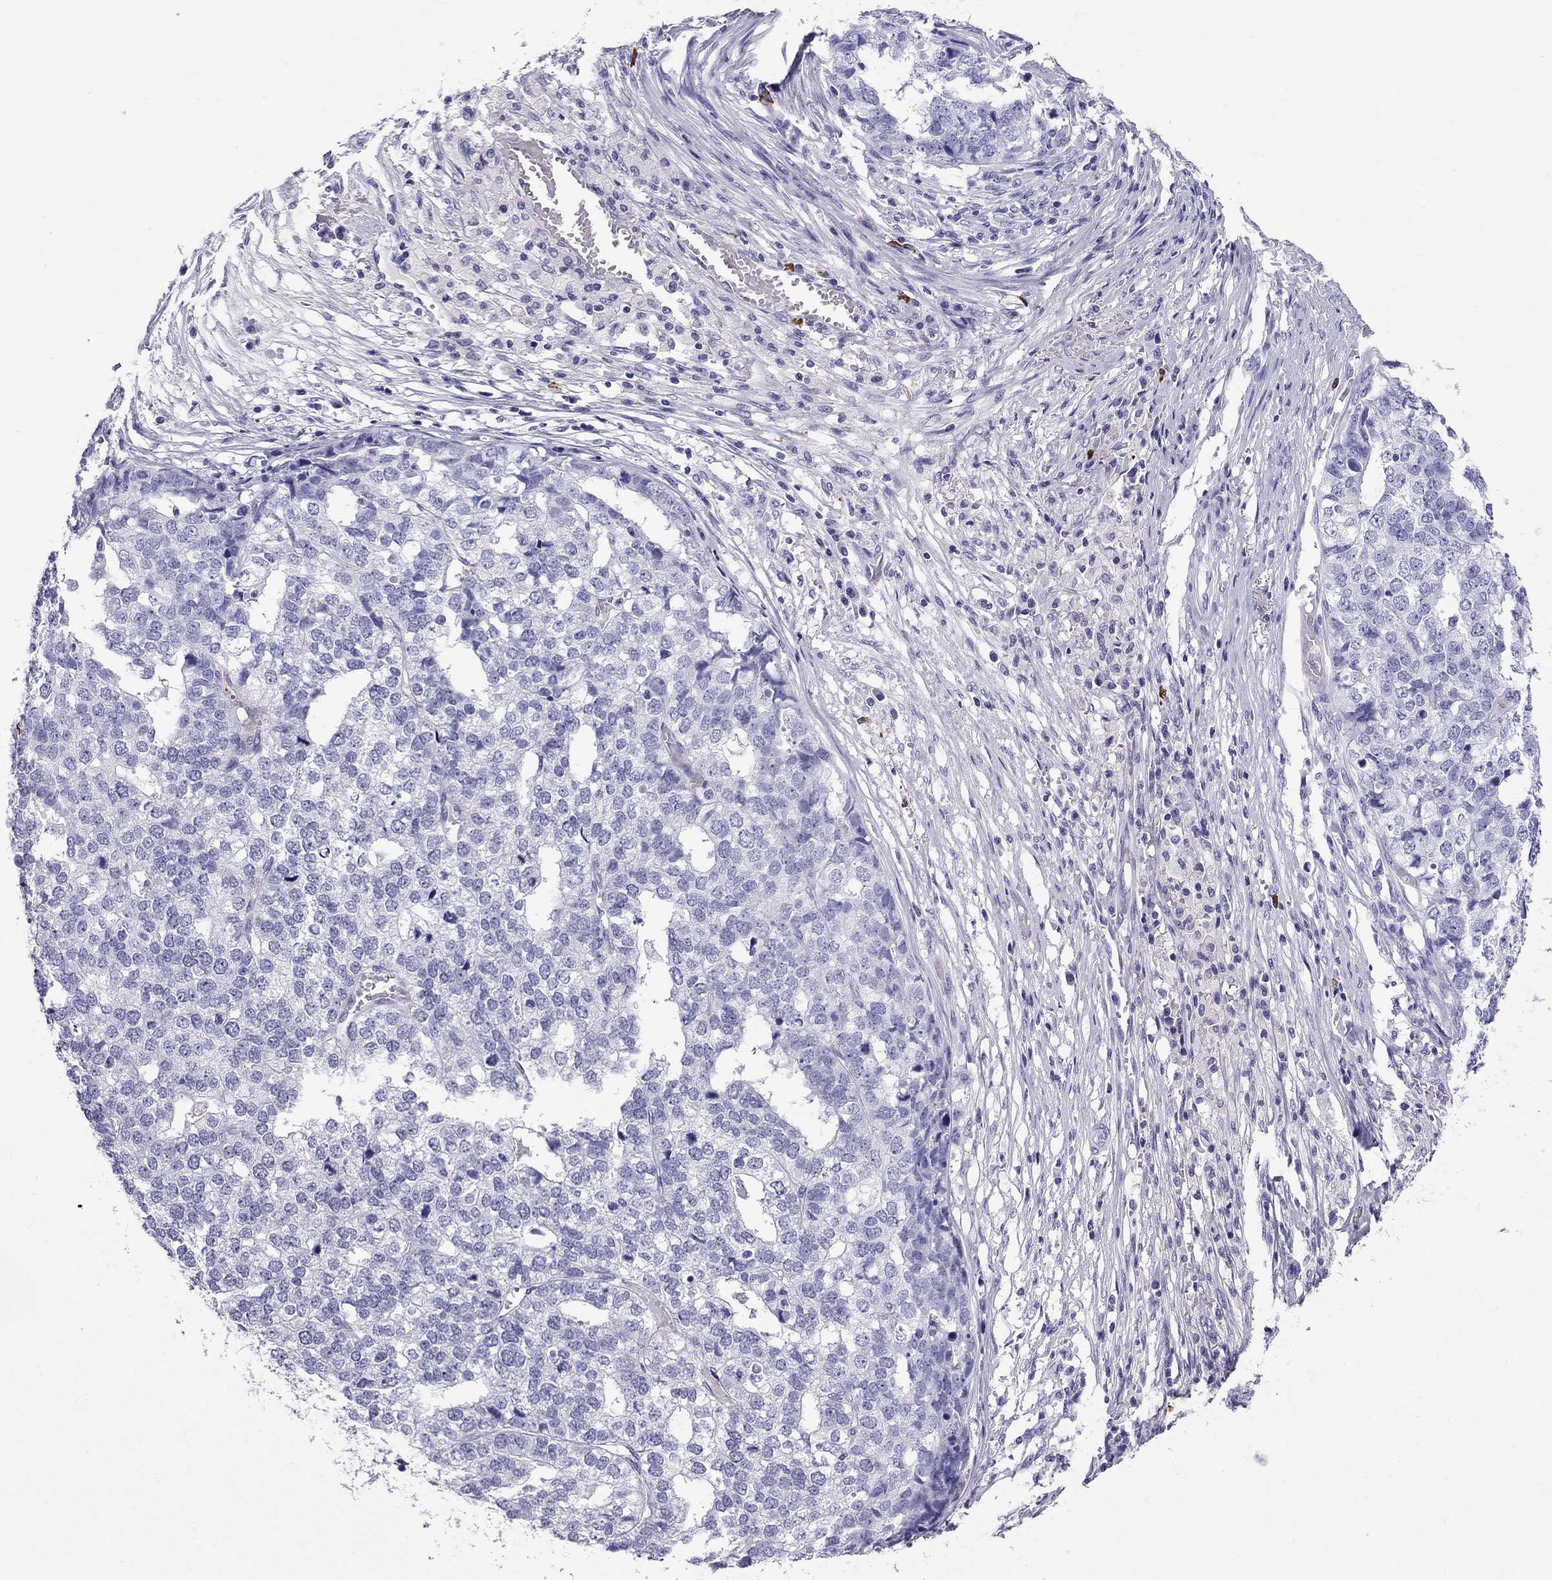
{"staining": {"intensity": "negative", "quantity": "none", "location": "none"}, "tissue": "stomach cancer", "cell_type": "Tumor cells", "image_type": "cancer", "snomed": [{"axis": "morphology", "description": "Adenocarcinoma, NOS"}, {"axis": "topography", "description": "Stomach"}], "caption": "A micrograph of adenocarcinoma (stomach) stained for a protein displays no brown staining in tumor cells.", "gene": "SCART1", "patient": {"sex": "male", "age": 69}}